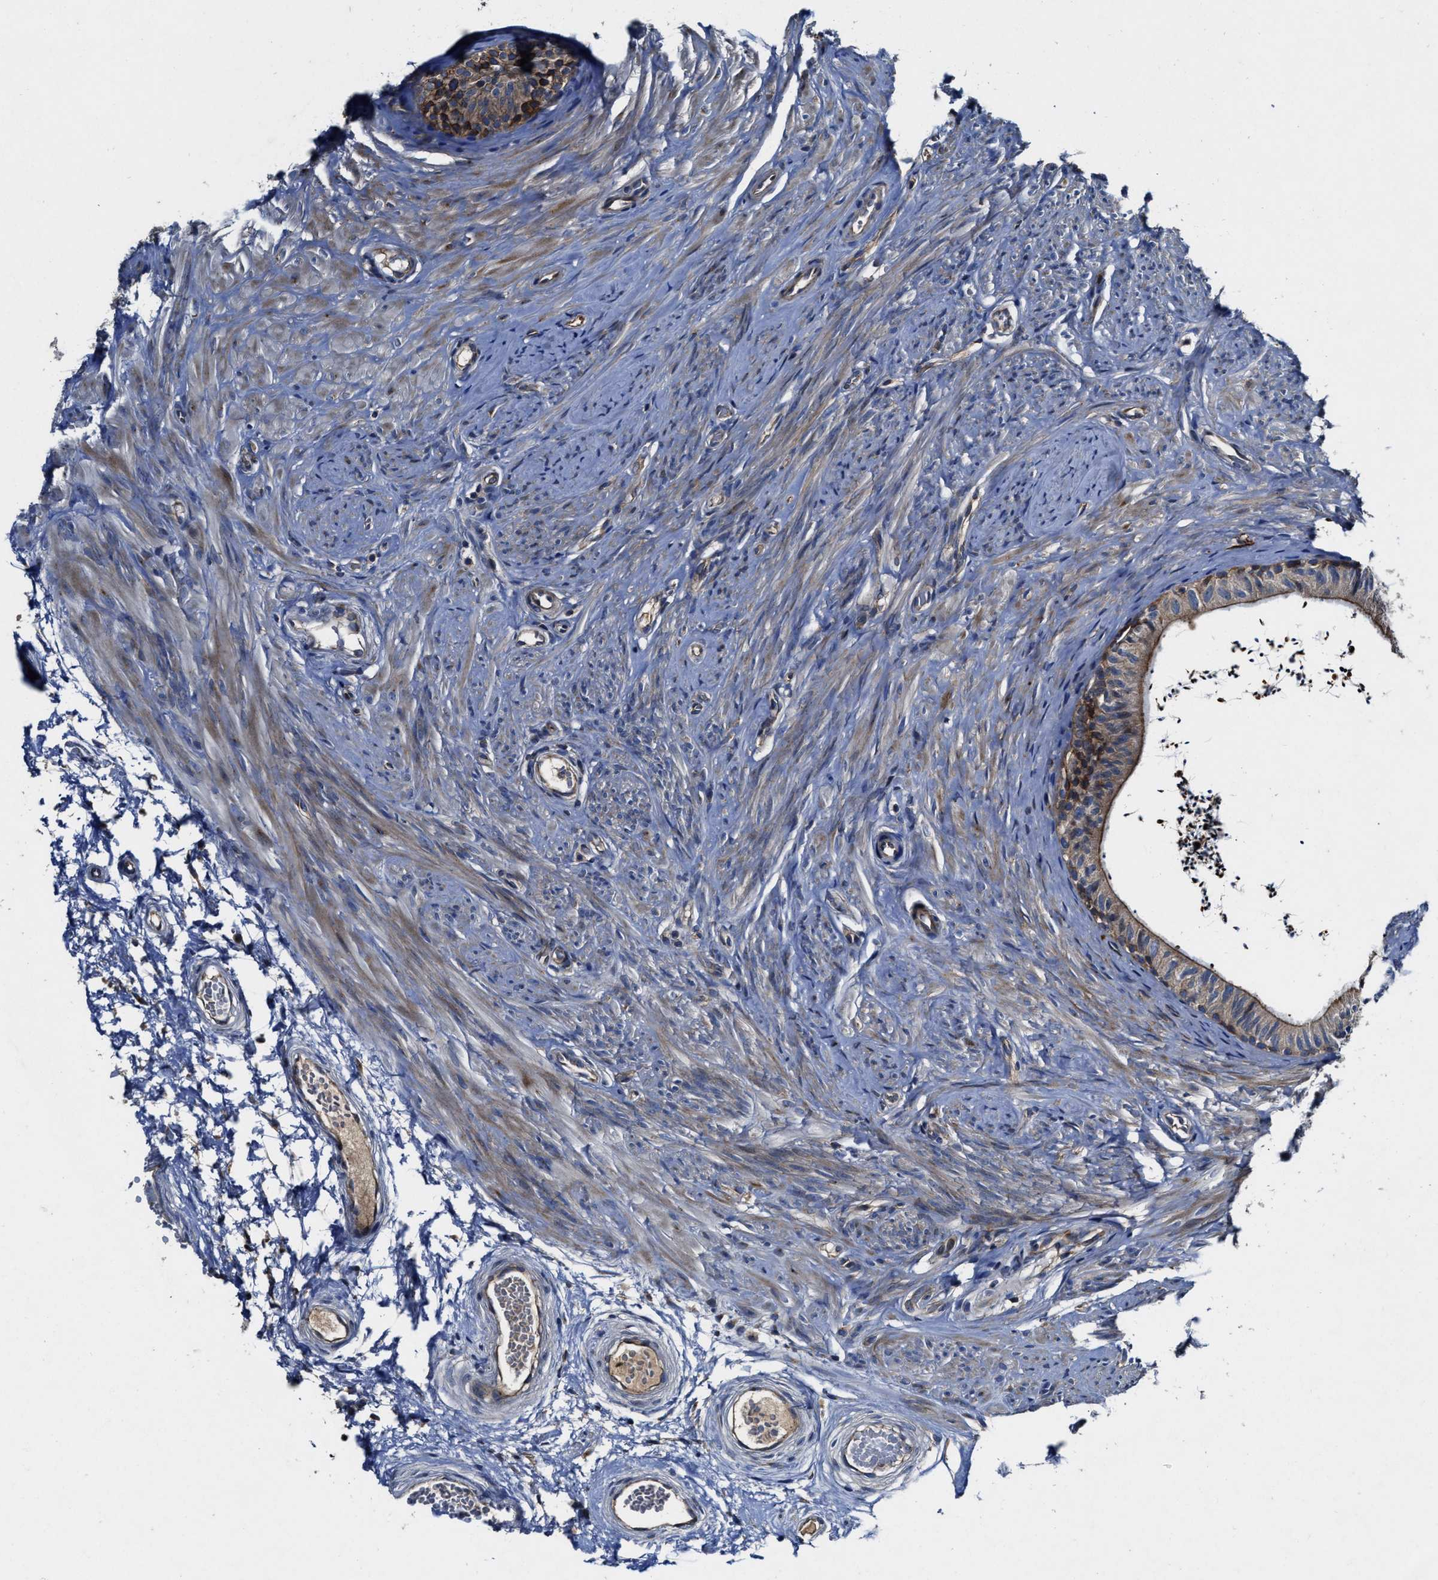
{"staining": {"intensity": "moderate", "quantity": ">75%", "location": "cytoplasmic/membranous"}, "tissue": "epididymis", "cell_type": "Glandular cells", "image_type": "normal", "snomed": [{"axis": "morphology", "description": "Normal tissue, NOS"}, {"axis": "topography", "description": "Epididymis"}], "caption": "Epididymis stained for a protein exhibits moderate cytoplasmic/membranous positivity in glandular cells.", "gene": "PTAR1", "patient": {"sex": "male", "age": 56}}